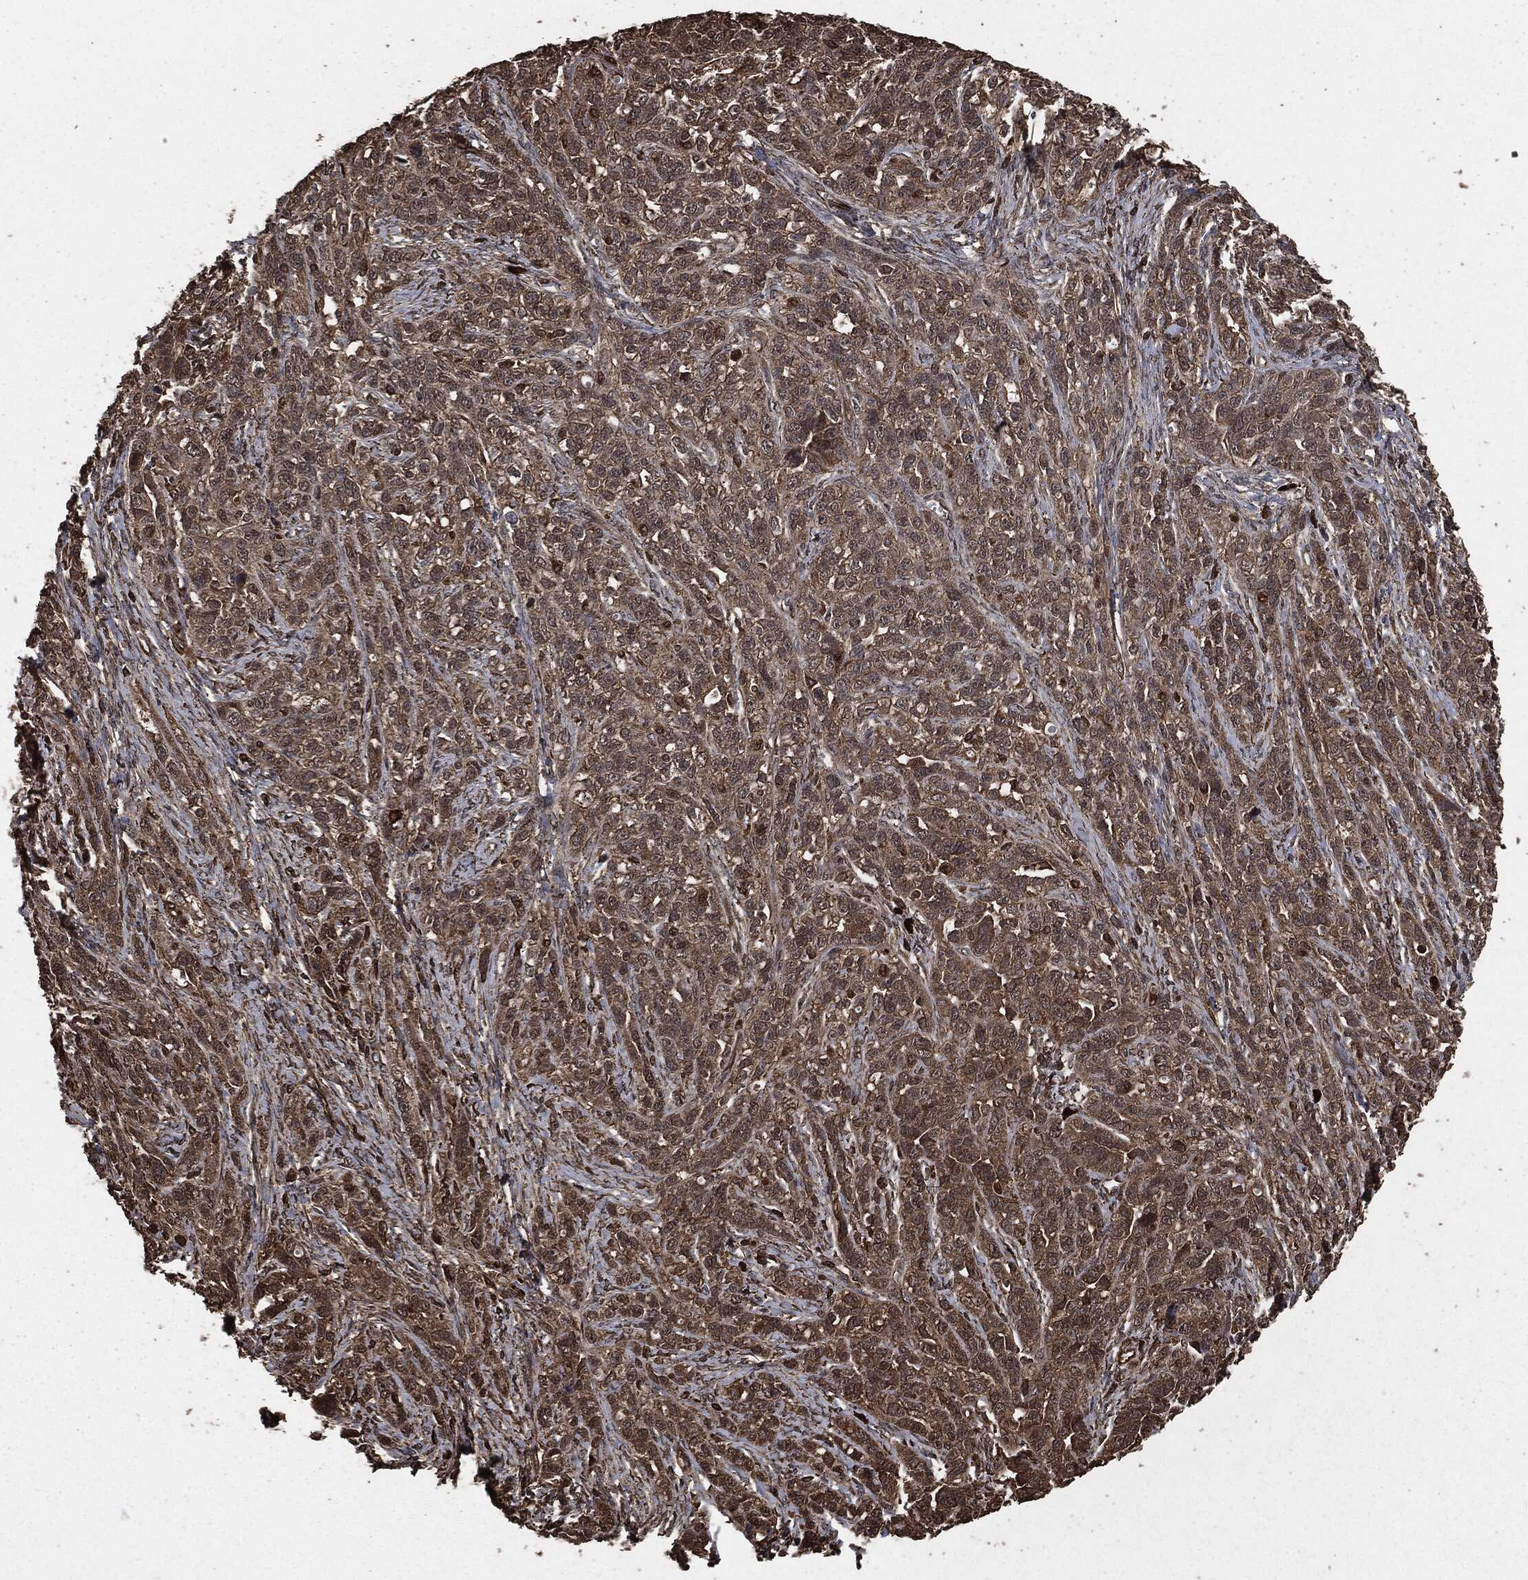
{"staining": {"intensity": "strong", "quantity": "<25%", "location": "cytoplasmic/membranous"}, "tissue": "ovarian cancer", "cell_type": "Tumor cells", "image_type": "cancer", "snomed": [{"axis": "morphology", "description": "Cystadenocarcinoma, serous, NOS"}, {"axis": "topography", "description": "Ovary"}], "caption": "Protein analysis of ovarian serous cystadenocarcinoma tissue shows strong cytoplasmic/membranous staining in approximately <25% of tumor cells. (Stains: DAB (3,3'-diaminobenzidine) in brown, nuclei in blue, Microscopy: brightfield microscopy at high magnification).", "gene": "EGFR", "patient": {"sex": "female", "age": 71}}